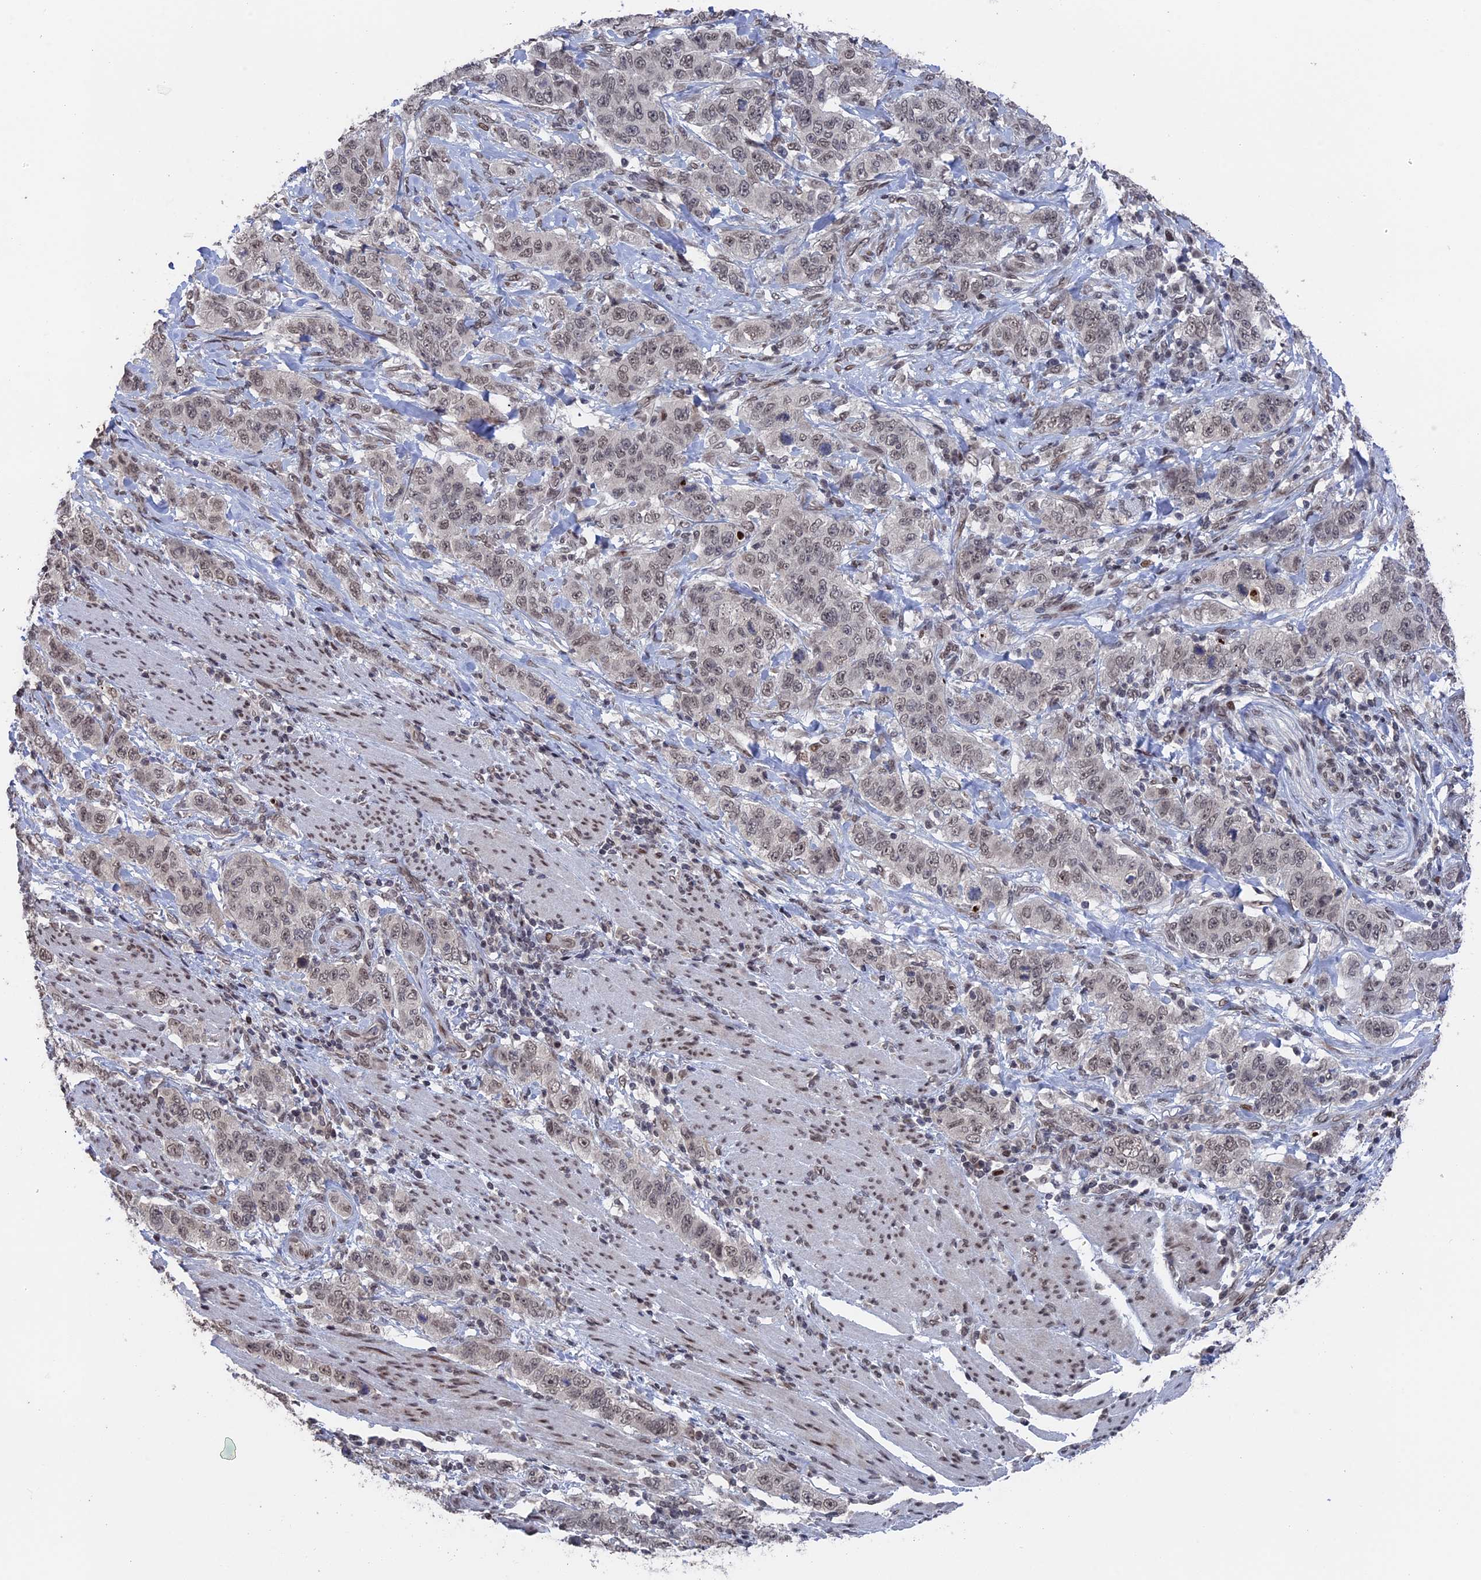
{"staining": {"intensity": "weak", "quantity": "25%-75%", "location": "nuclear"}, "tissue": "stomach cancer", "cell_type": "Tumor cells", "image_type": "cancer", "snomed": [{"axis": "morphology", "description": "Adenocarcinoma, NOS"}, {"axis": "topography", "description": "Stomach"}], "caption": "A brown stain highlights weak nuclear staining of a protein in stomach cancer tumor cells. The protein is stained brown, and the nuclei are stained in blue (DAB (3,3'-diaminobenzidine) IHC with brightfield microscopy, high magnification).", "gene": "NR2C2AP", "patient": {"sex": "male", "age": 48}}